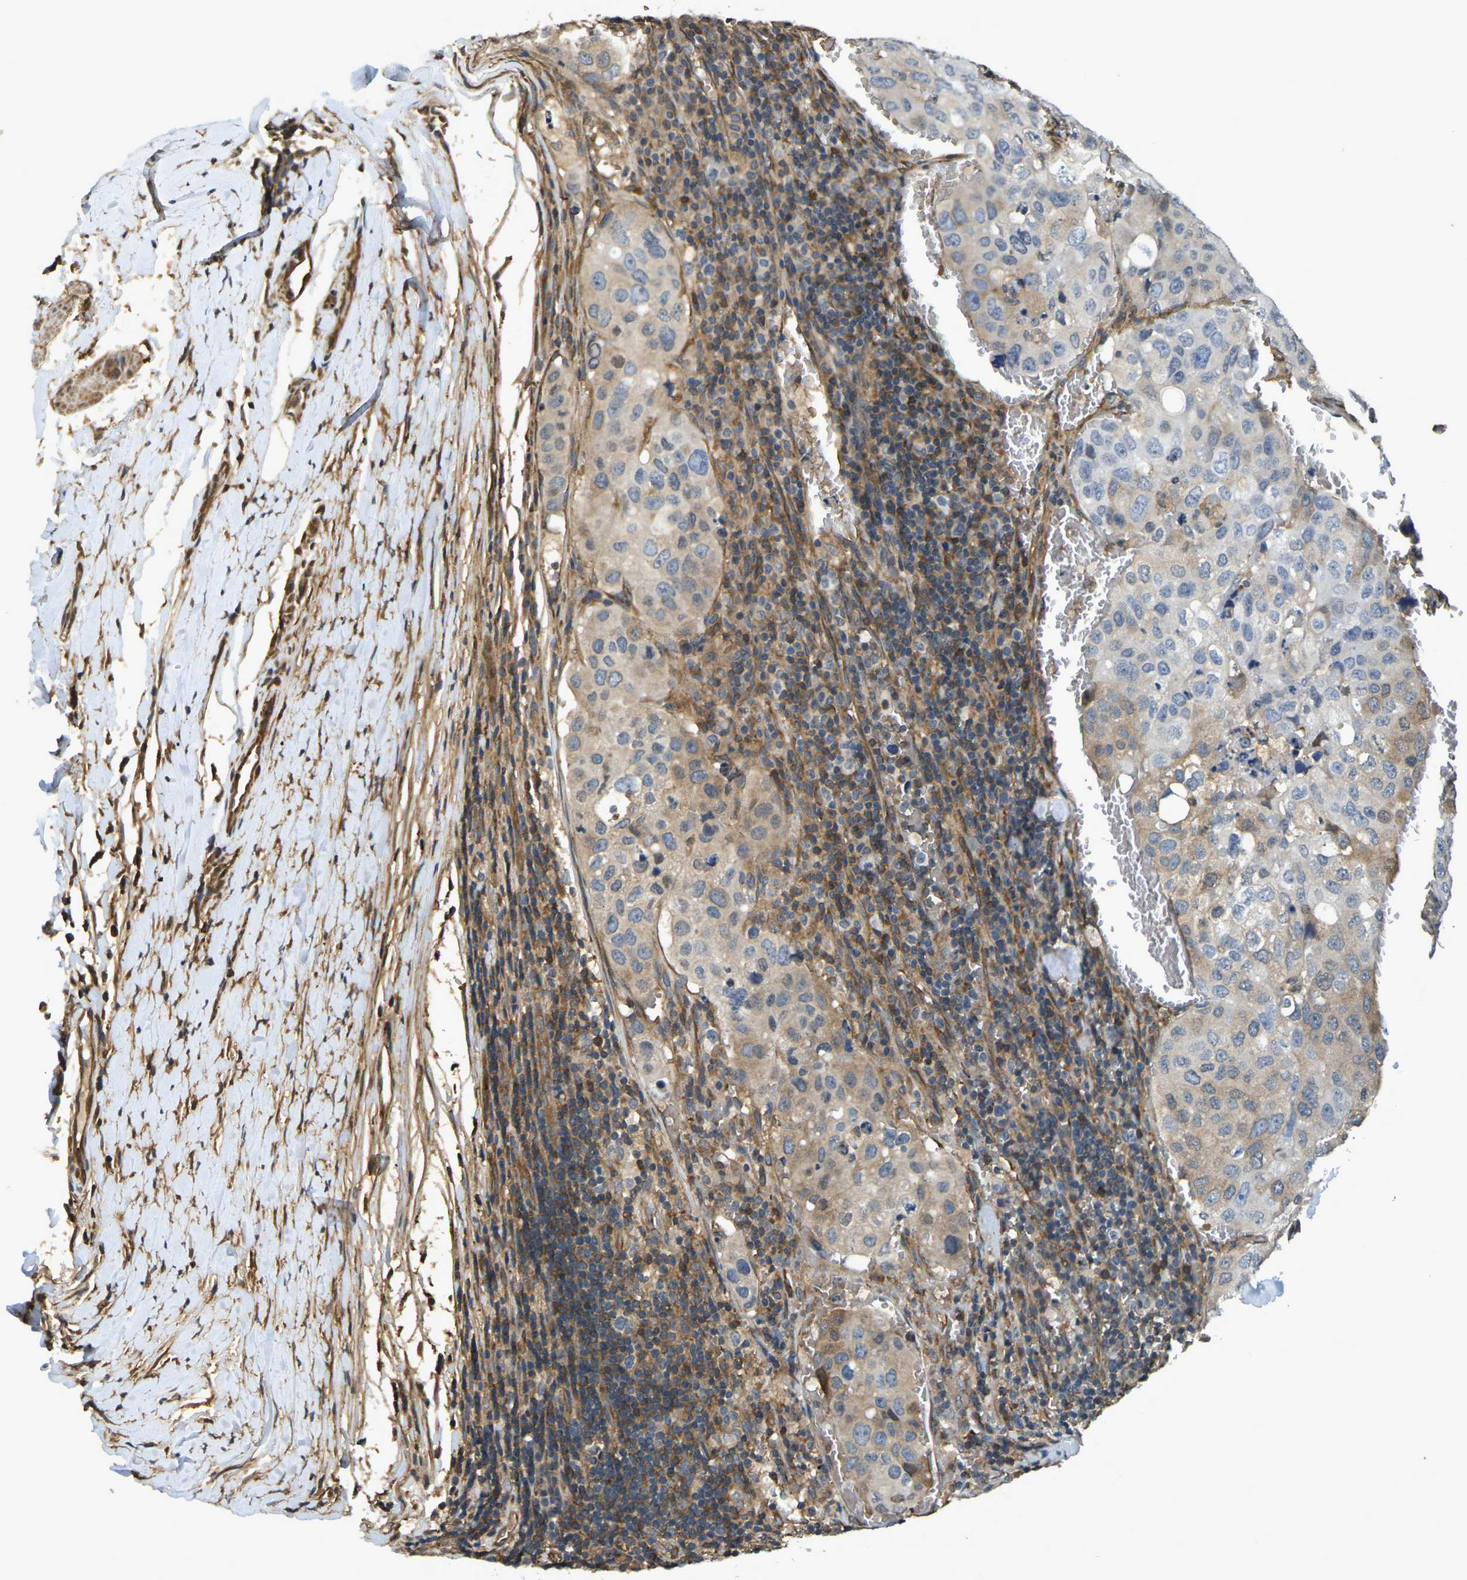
{"staining": {"intensity": "weak", "quantity": "25%-75%", "location": "cytoplasmic/membranous"}, "tissue": "urothelial cancer", "cell_type": "Tumor cells", "image_type": "cancer", "snomed": [{"axis": "morphology", "description": "Urothelial carcinoma, High grade"}, {"axis": "topography", "description": "Lymph node"}, {"axis": "topography", "description": "Urinary bladder"}], "caption": "DAB immunohistochemical staining of human urothelial carcinoma (high-grade) shows weak cytoplasmic/membranous protein staining in approximately 25%-75% of tumor cells.", "gene": "CAST", "patient": {"sex": "male", "age": 51}}